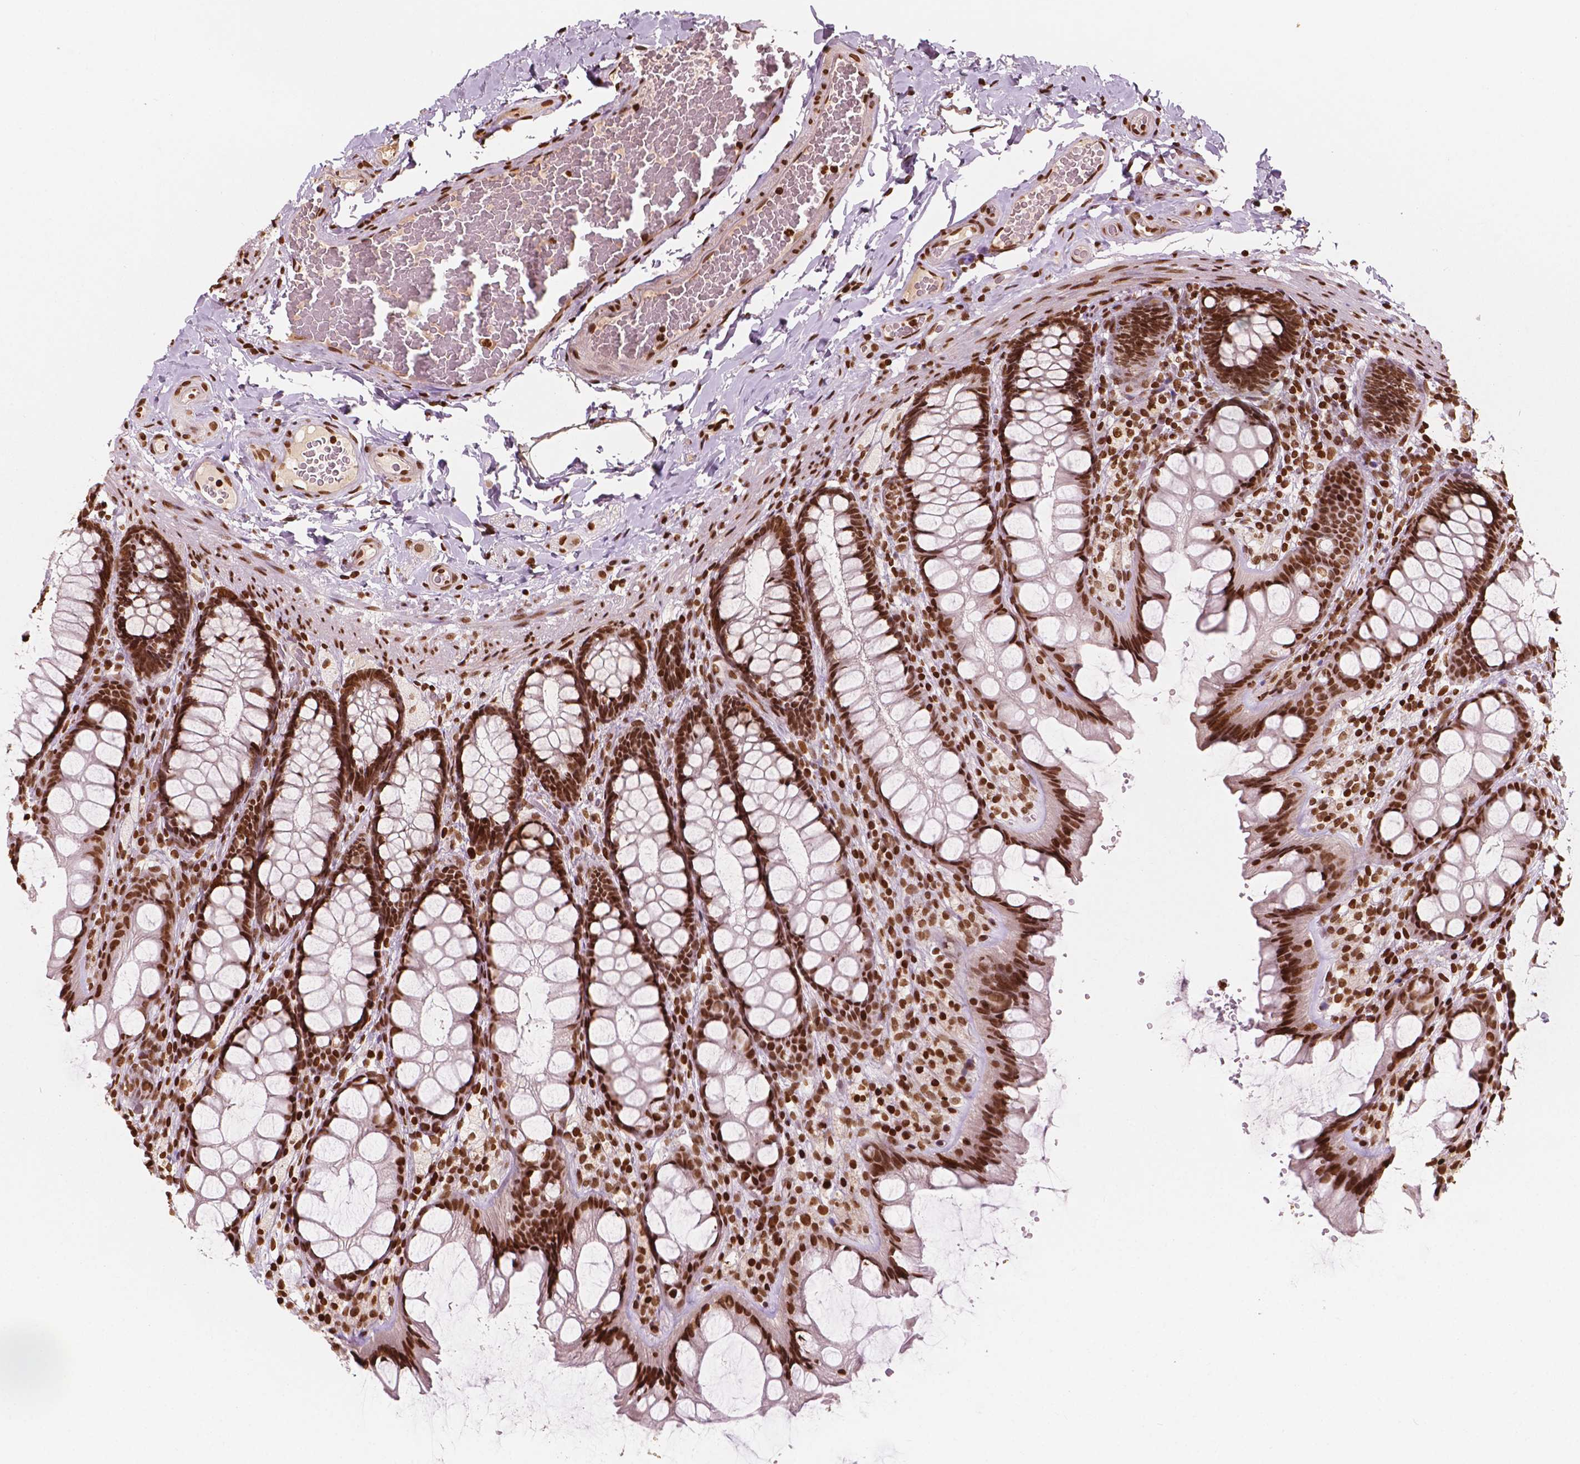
{"staining": {"intensity": "moderate", "quantity": ">75%", "location": "nuclear"}, "tissue": "colon", "cell_type": "Endothelial cells", "image_type": "normal", "snomed": [{"axis": "morphology", "description": "Normal tissue, NOS"}, {"axis": "topography", "description": "Colon"}], "caption": "Immunohistochemical staining of unremarkable colon shows moderate nuclear protein staining in approximately >75% of endothelial cells.", "gene": "H3C7", "patient": {"sex": "male", "age": 47}}